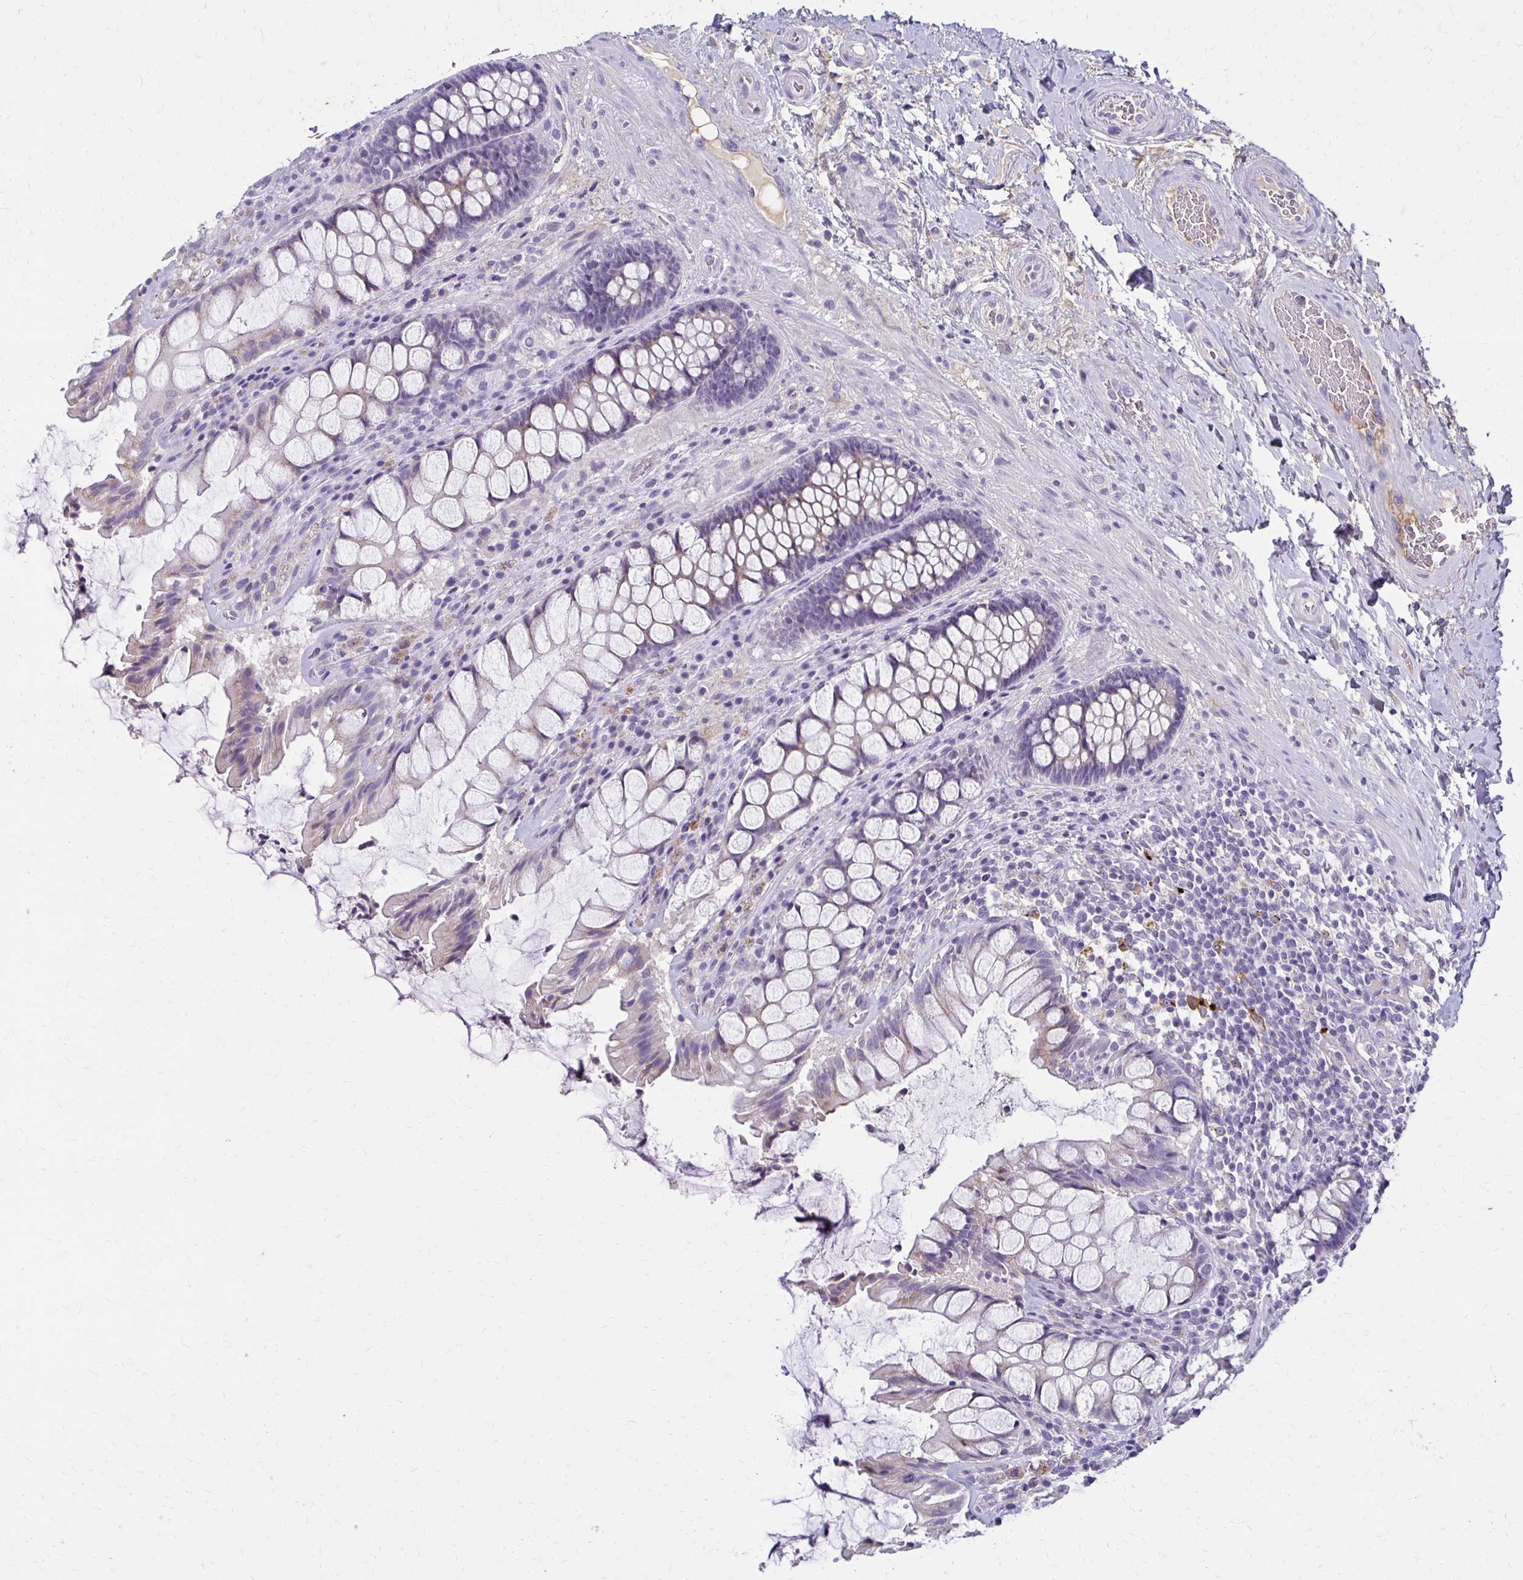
{"staining": {"intensity": "moderate", "quantity": "<25%", "location": "cytoplasmic/membranous"}, "tissue": "rectum", "cell_type": "Glandular cells", "image_type": "normal", "snomed": [{"axis": "morphology", "description": "Normal tissue, NOS"}, {"axis": "topography", "description": "Rectum"}], "caption": "Rectum stained for a protein displays moderate cytoplasmic/membranous positivity in glandular cells. (DAB = brown stain, brightfield microscopy at high magnification).", "gene": "BBS12", "patient": {"sex": "female", "age": 58}}